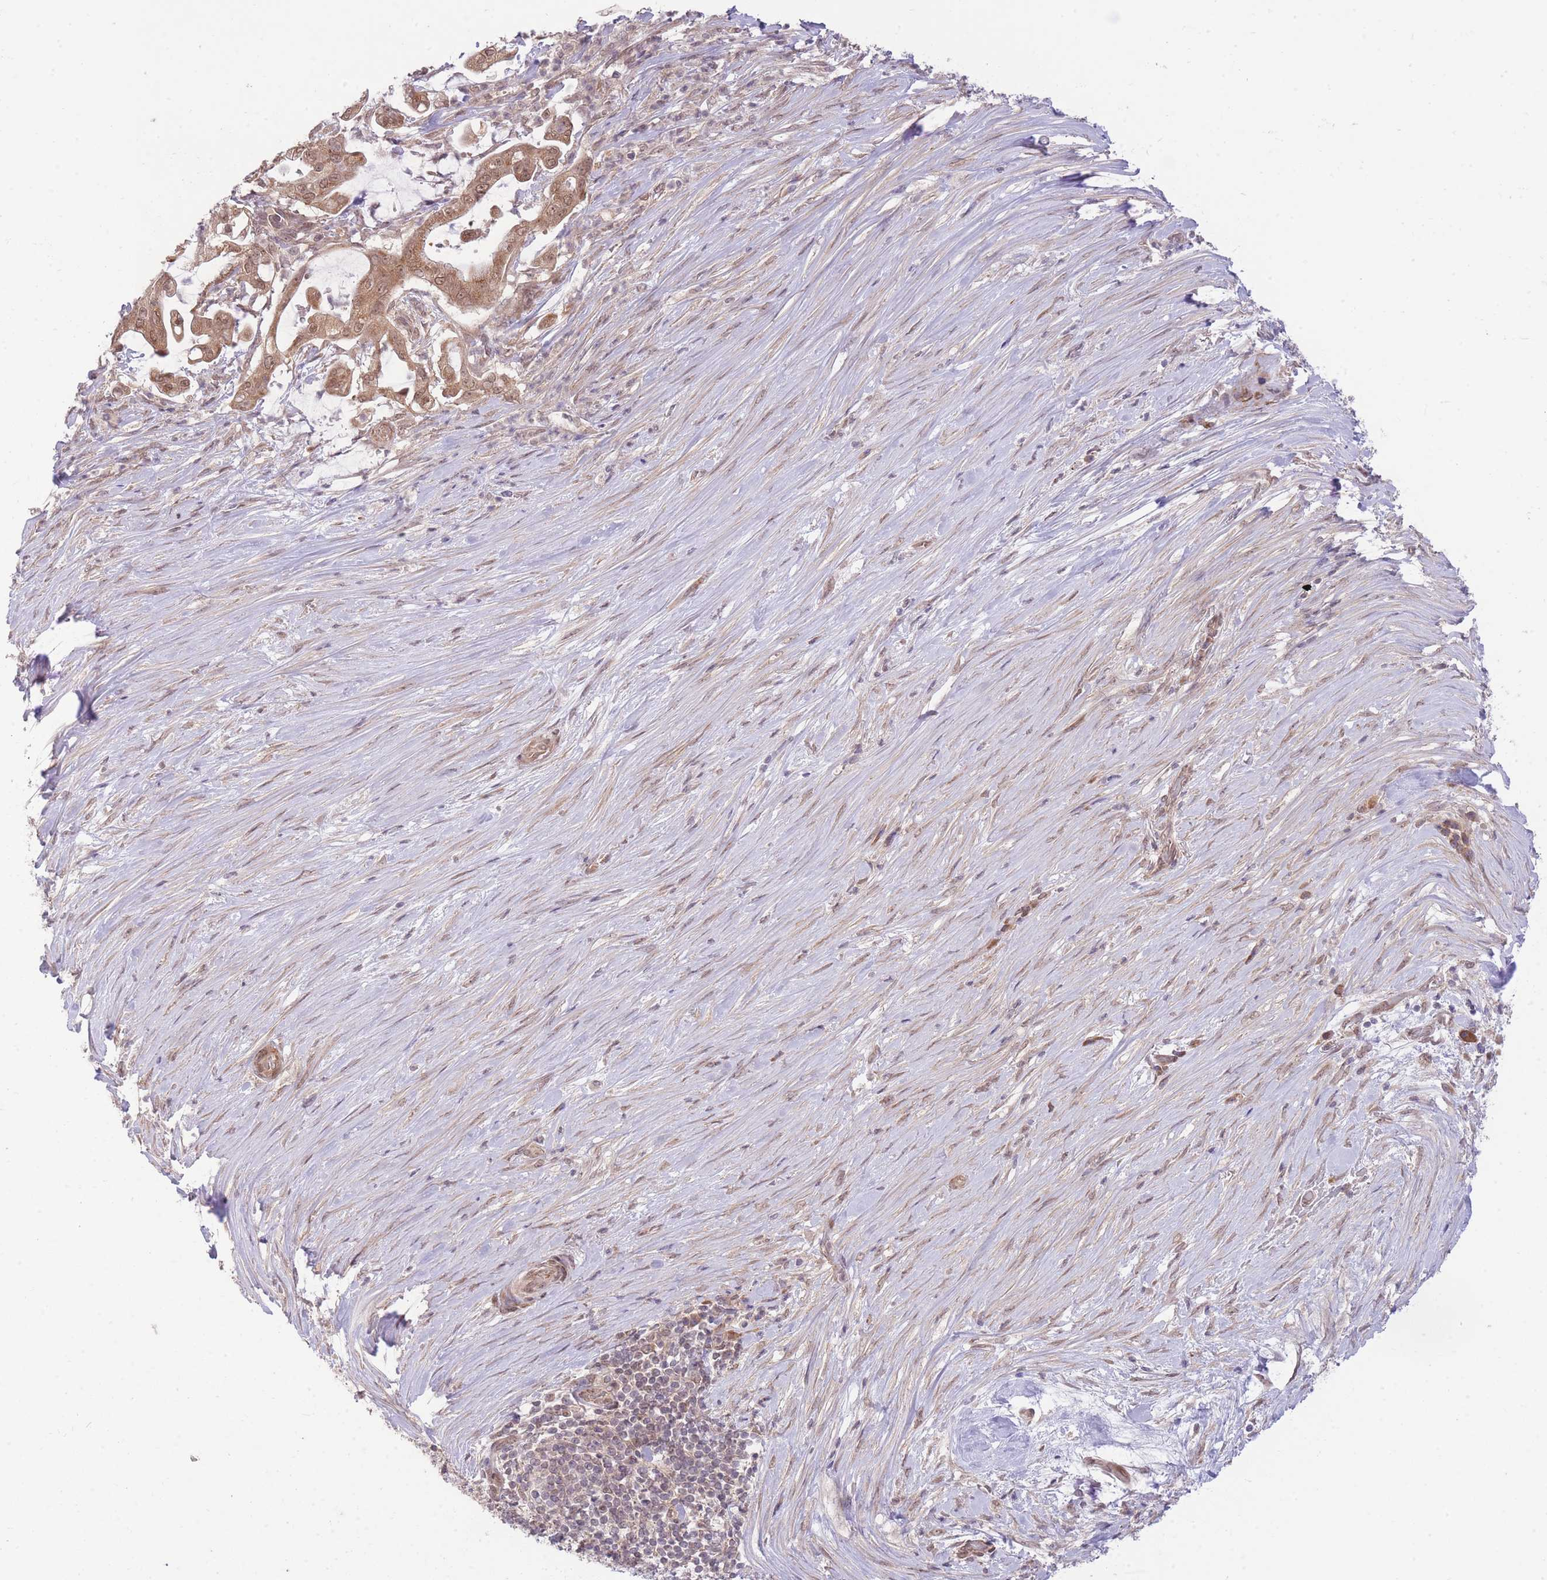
{"staining": {"intensity": "moderate", "quantity": ">75%", "location": "cytoplasmic/membranous,nuclear"}, "tissue": "pancreatic cancer", "cell_type": "Tumor cells", "image_type": "cancer", "snomed": [{"axis": "morphology", "description": "Adenocarcinoma, NOS"}, {"axis": "topography", "description": "Pancreas"}], "caption": "Protein expression analysis of pancreatic cancer (adenocarcinoma) demonstrates moderate cytoplasmic/membranous and nuclear positivity in about >75% of tumor cells. Using DAB (brown) and hematoxylin (blue) stains, captured at high magnification using brightfield microscopy.", "gene": "ELOA2", "patient": {"sex": "female", "age": 69}}